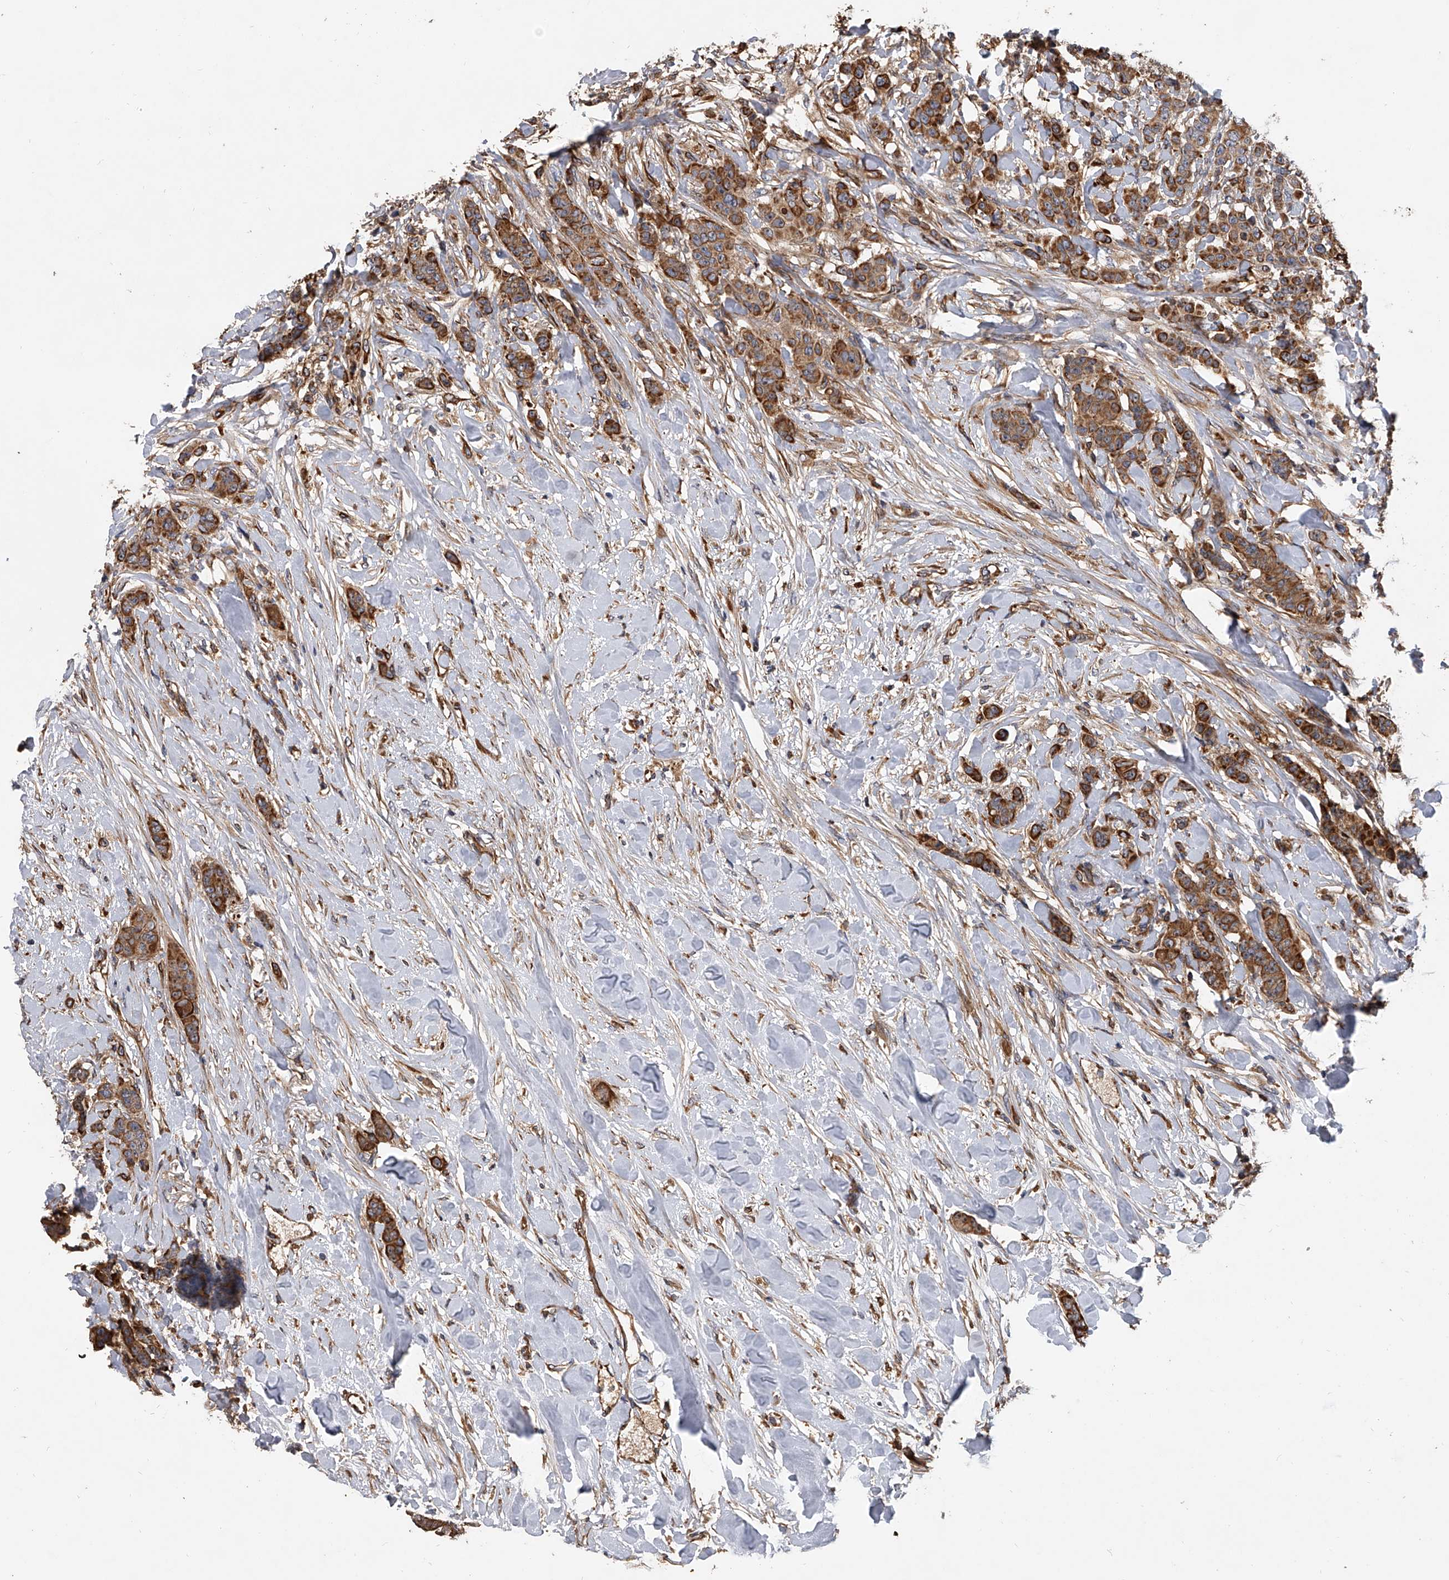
{"staining": {"intensity": "moderate", "quantity": ">75%", "location": "cytoplasmic/membranous"}, "tissue": "breast cancer", "cell_type": "Tumor cells", "image_type": "cancer", "snomed": [{"axis": "morphology", "description": "Duct carcinoma"}, {"axis": "topography", "description": "Breast"}], "caption": "Protein staining by IHC displays moderate cytoplasmic/membranous expression in approximately >75% of tumor cells in breast cancer (infiltrating ductal carcinoma).", "gene": "EXOC4", "patient": {"sex": "female", "age": 40}}